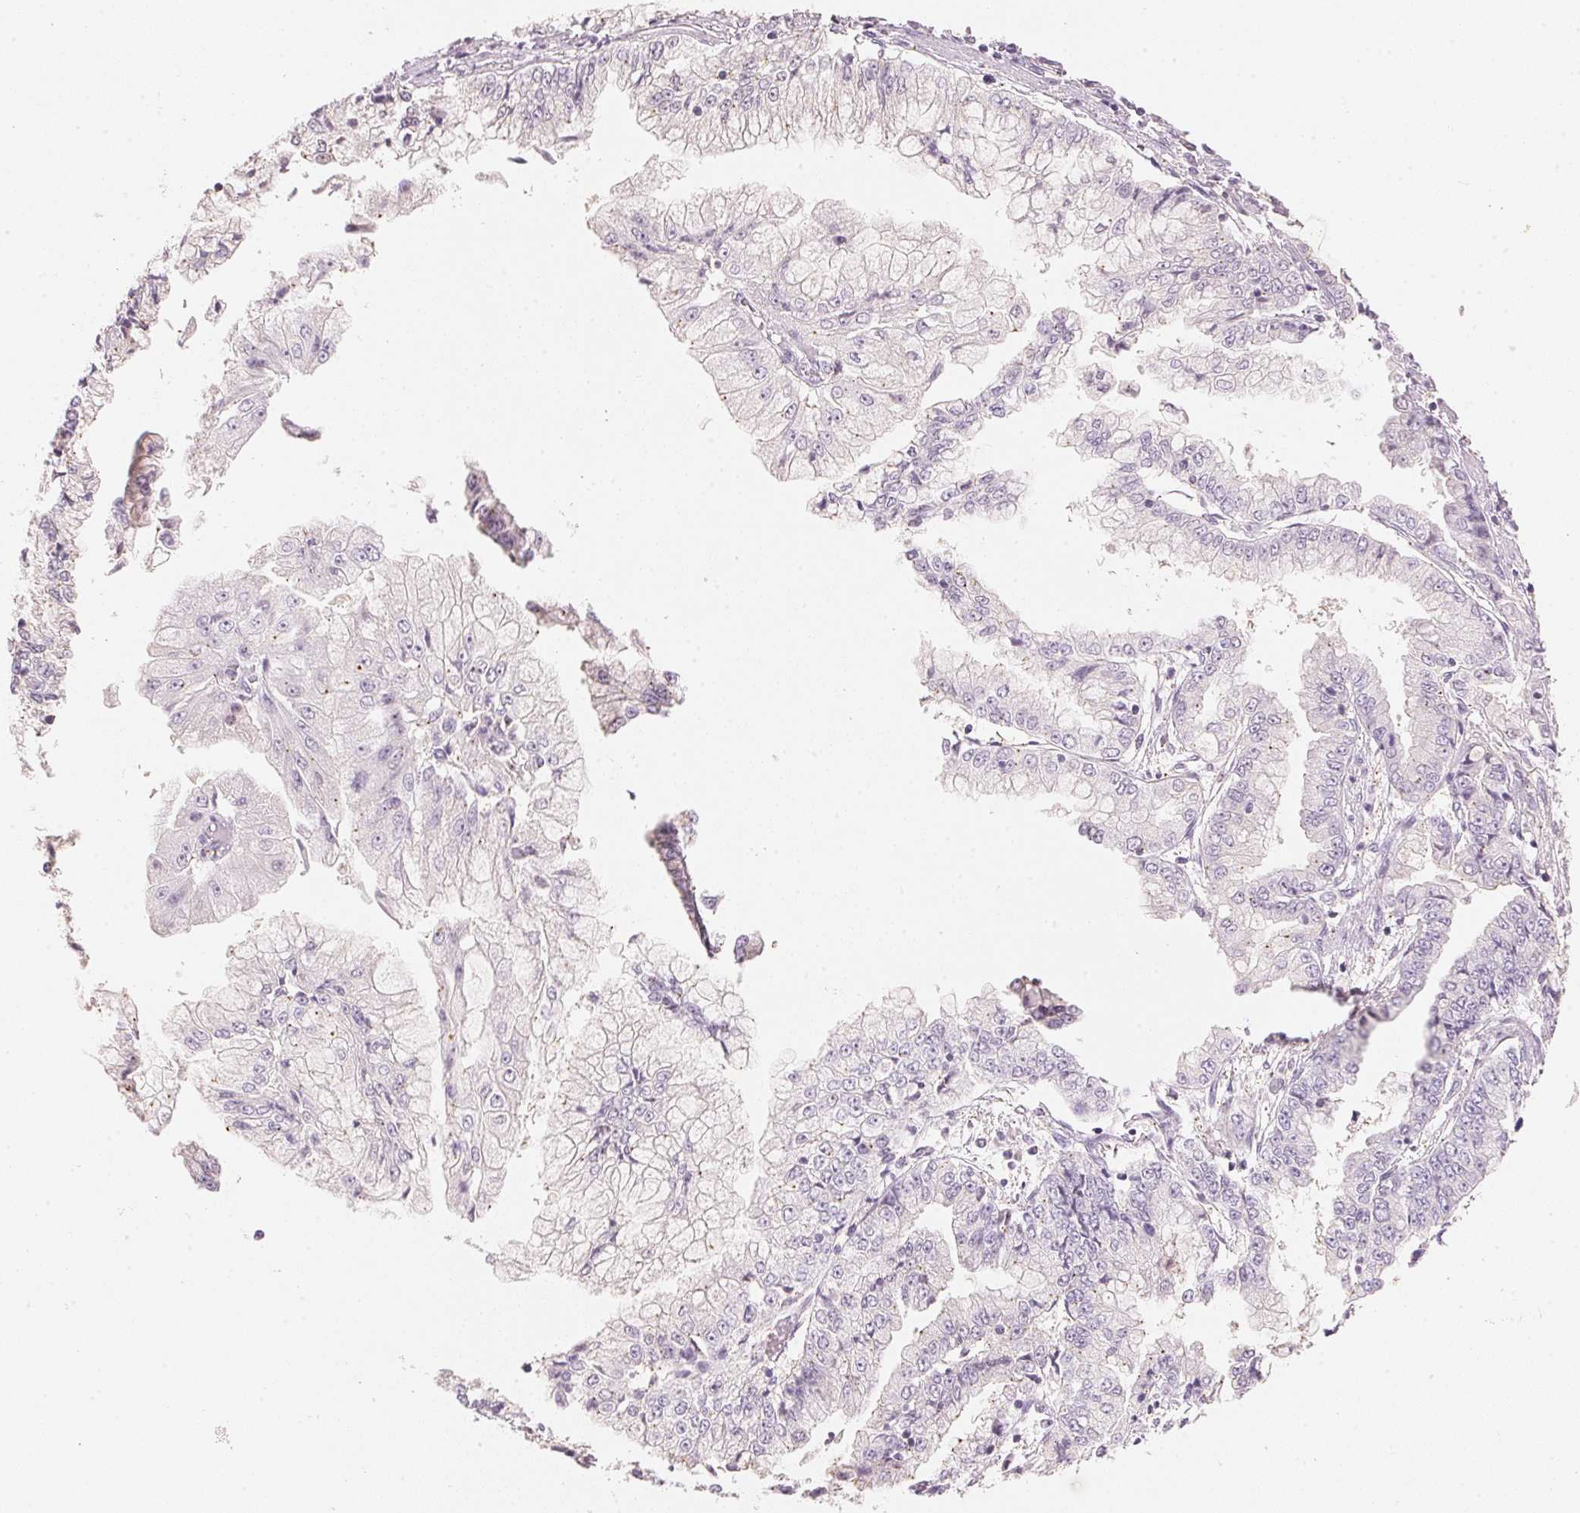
{"staining": {"intensity": "negative", "quantity": "none", "location": "none"}, "tissue": "stomach cancer", "cell_type": "Tumor cells", "image_type": "cancer", "snomed": [{"axis": "morphology", "description": "Adenocarcinoma, NOS"}, {"axis": "topography", "description": "Stomach, upper"}], "caption": "Immunohistochemistry (IHC) photomicrograph of stomach adenocarcinoma stained for a protein (brown), which shows no expression in tumor cells.", "gene": "HOXB13", "patient": {"sex": "female", "age": 74}}